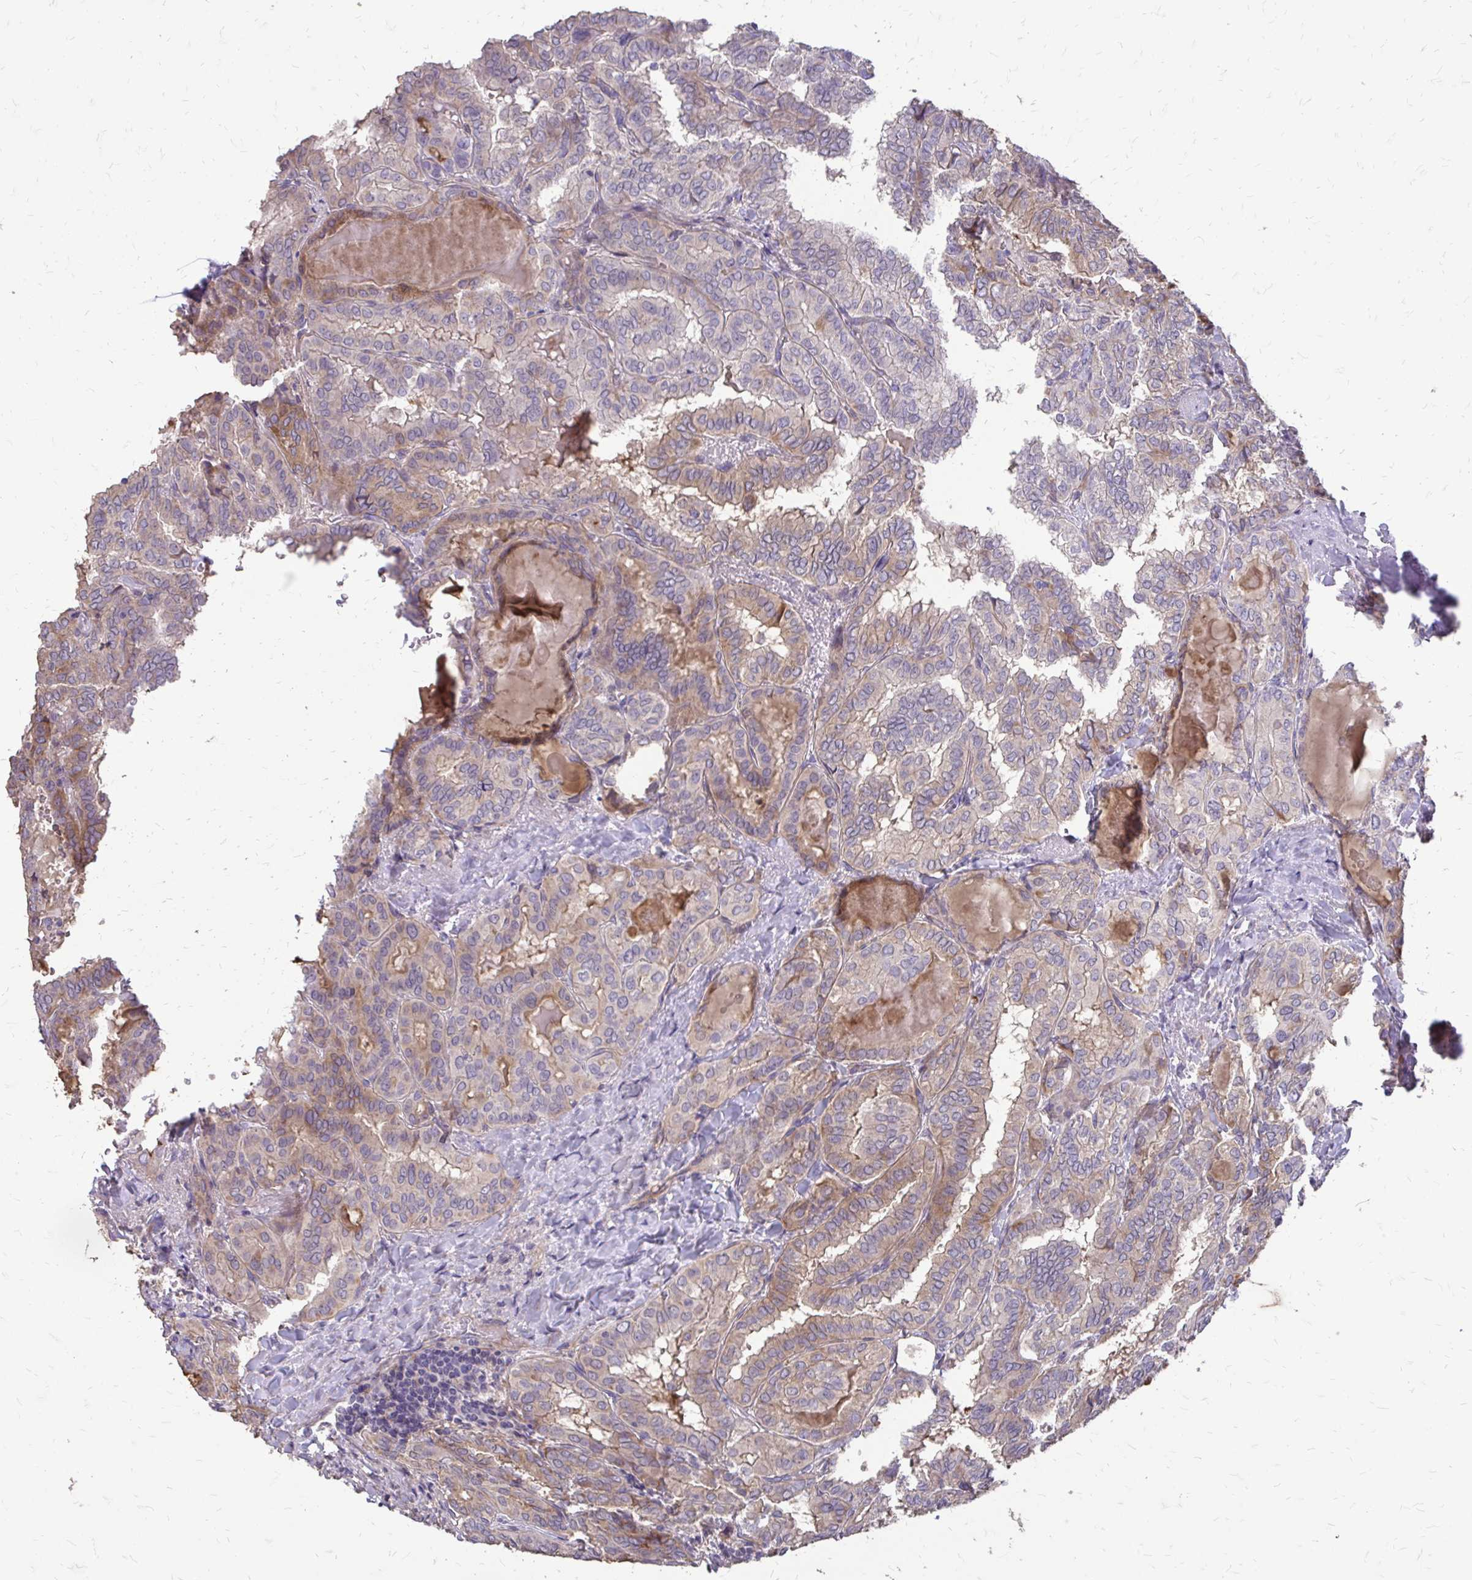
{"staining": {"intensity": "weak", "quantity": "25%-75%", "location": "cytoplasmic/membranous"}, "tissue": "thyroid cancer", "cell_type": "Tumor cells", "image_type": "cancer", "snomed": [{"axis": "morphology", "description": "Papillary adenocarcinoma, NOS"}, {"axis": "topography", "description": "Thyroid gland"}], "caption": "The micrograph displays a brown stain indicating the presence of a protein in the cytoplasmic/membranous of tumor cells in thyroid cancer. The staining was performed using DAB, with brown indicating positive protein expression. Nuclei are stained blue with hematoxylin.", "gene": "MYORG", "patient": {"sex": "female", "age": 46}}